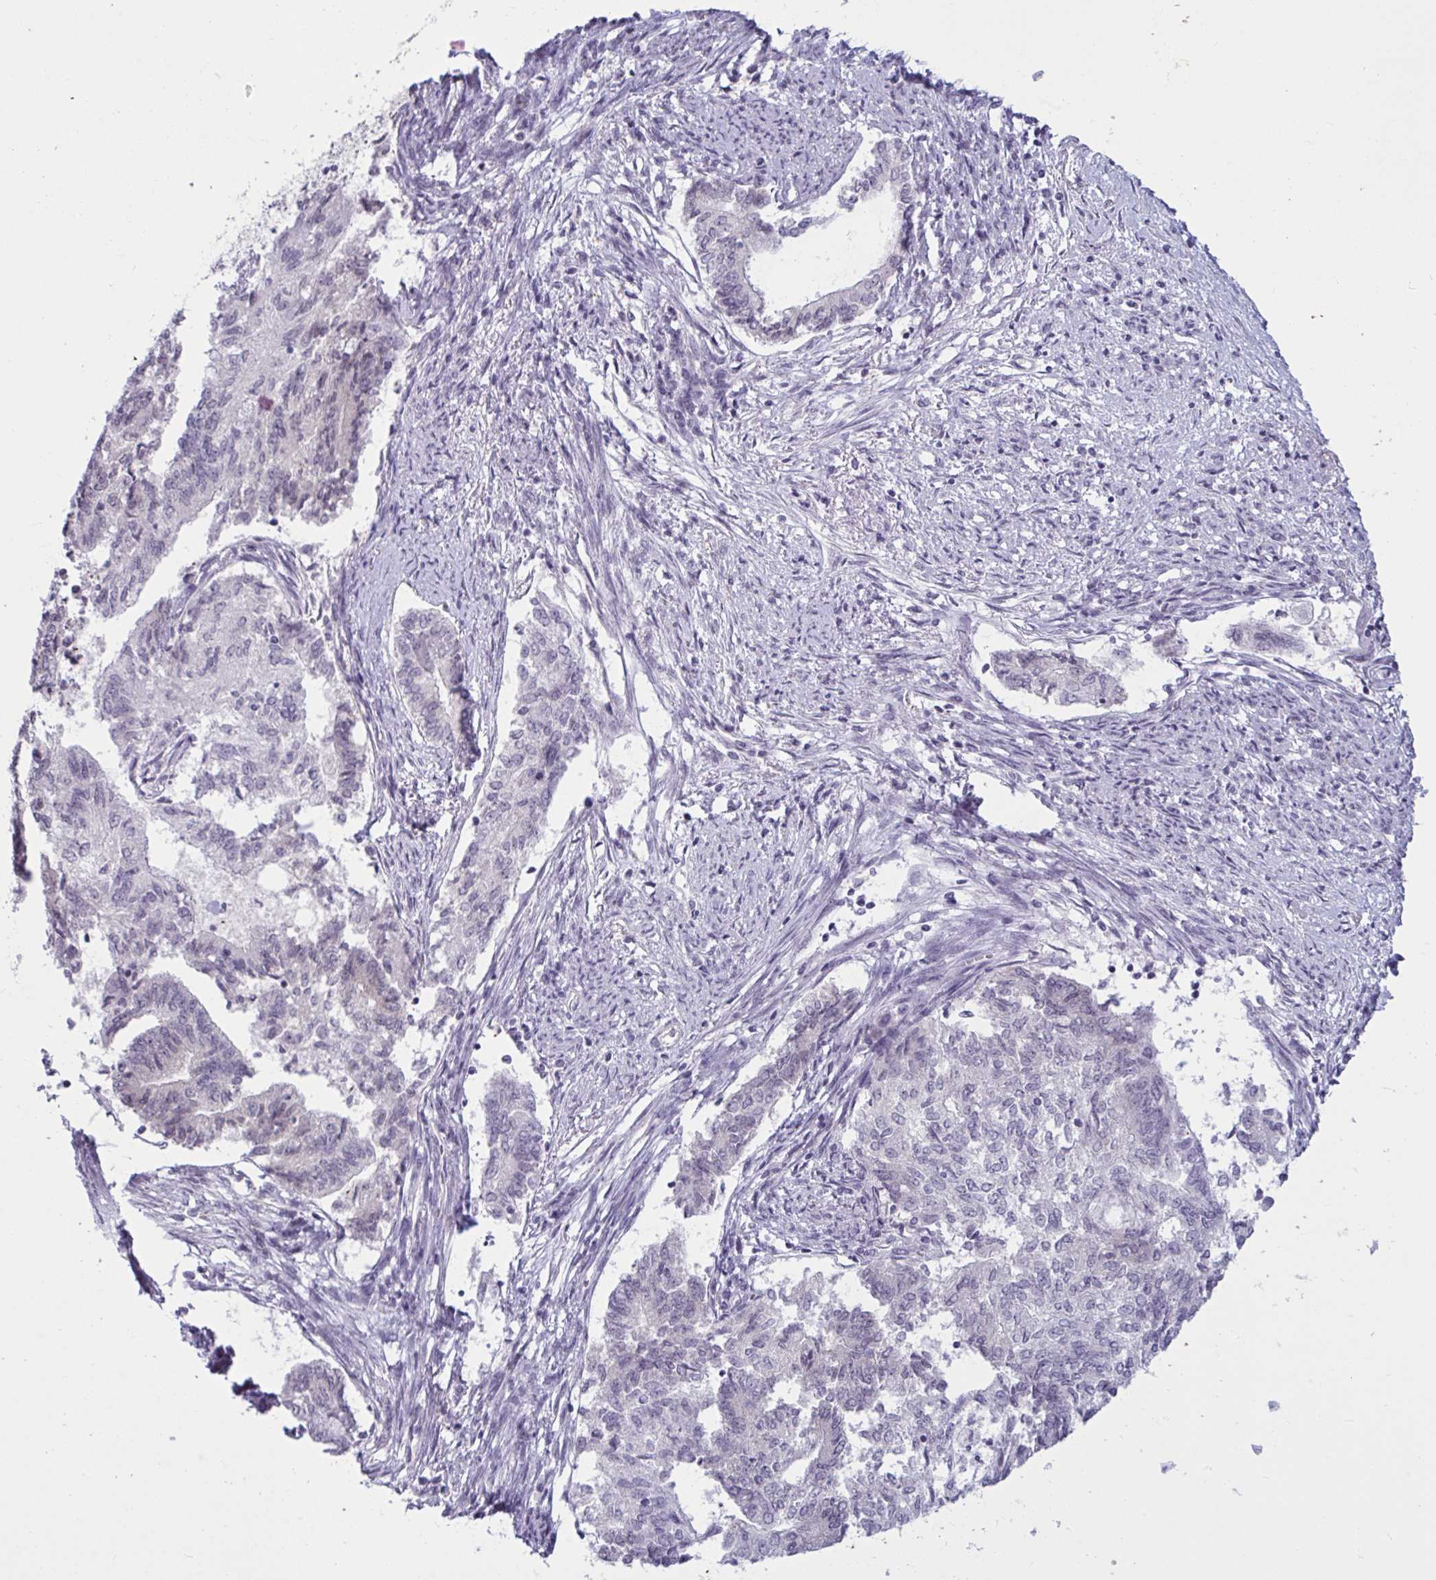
{"staining": {"intensity": "negative", "quantity": "none", "location": "none"}, "tissue": "endometrial cancer", "cell_type": "Tumor cells", "image_type": "cancer", "snomed": [{"axis": "morphology", "description": "Adenocarcinoma, NOS"}, {"axis": "topography", "description": "Endometrium"}], "caption": "Photomicrograph shows no protein staining in tumor cells of endometrial adenocarcinoma tissue.", "gene": "TBC1D4", "patient": {"sex": "female", "age": 65}}